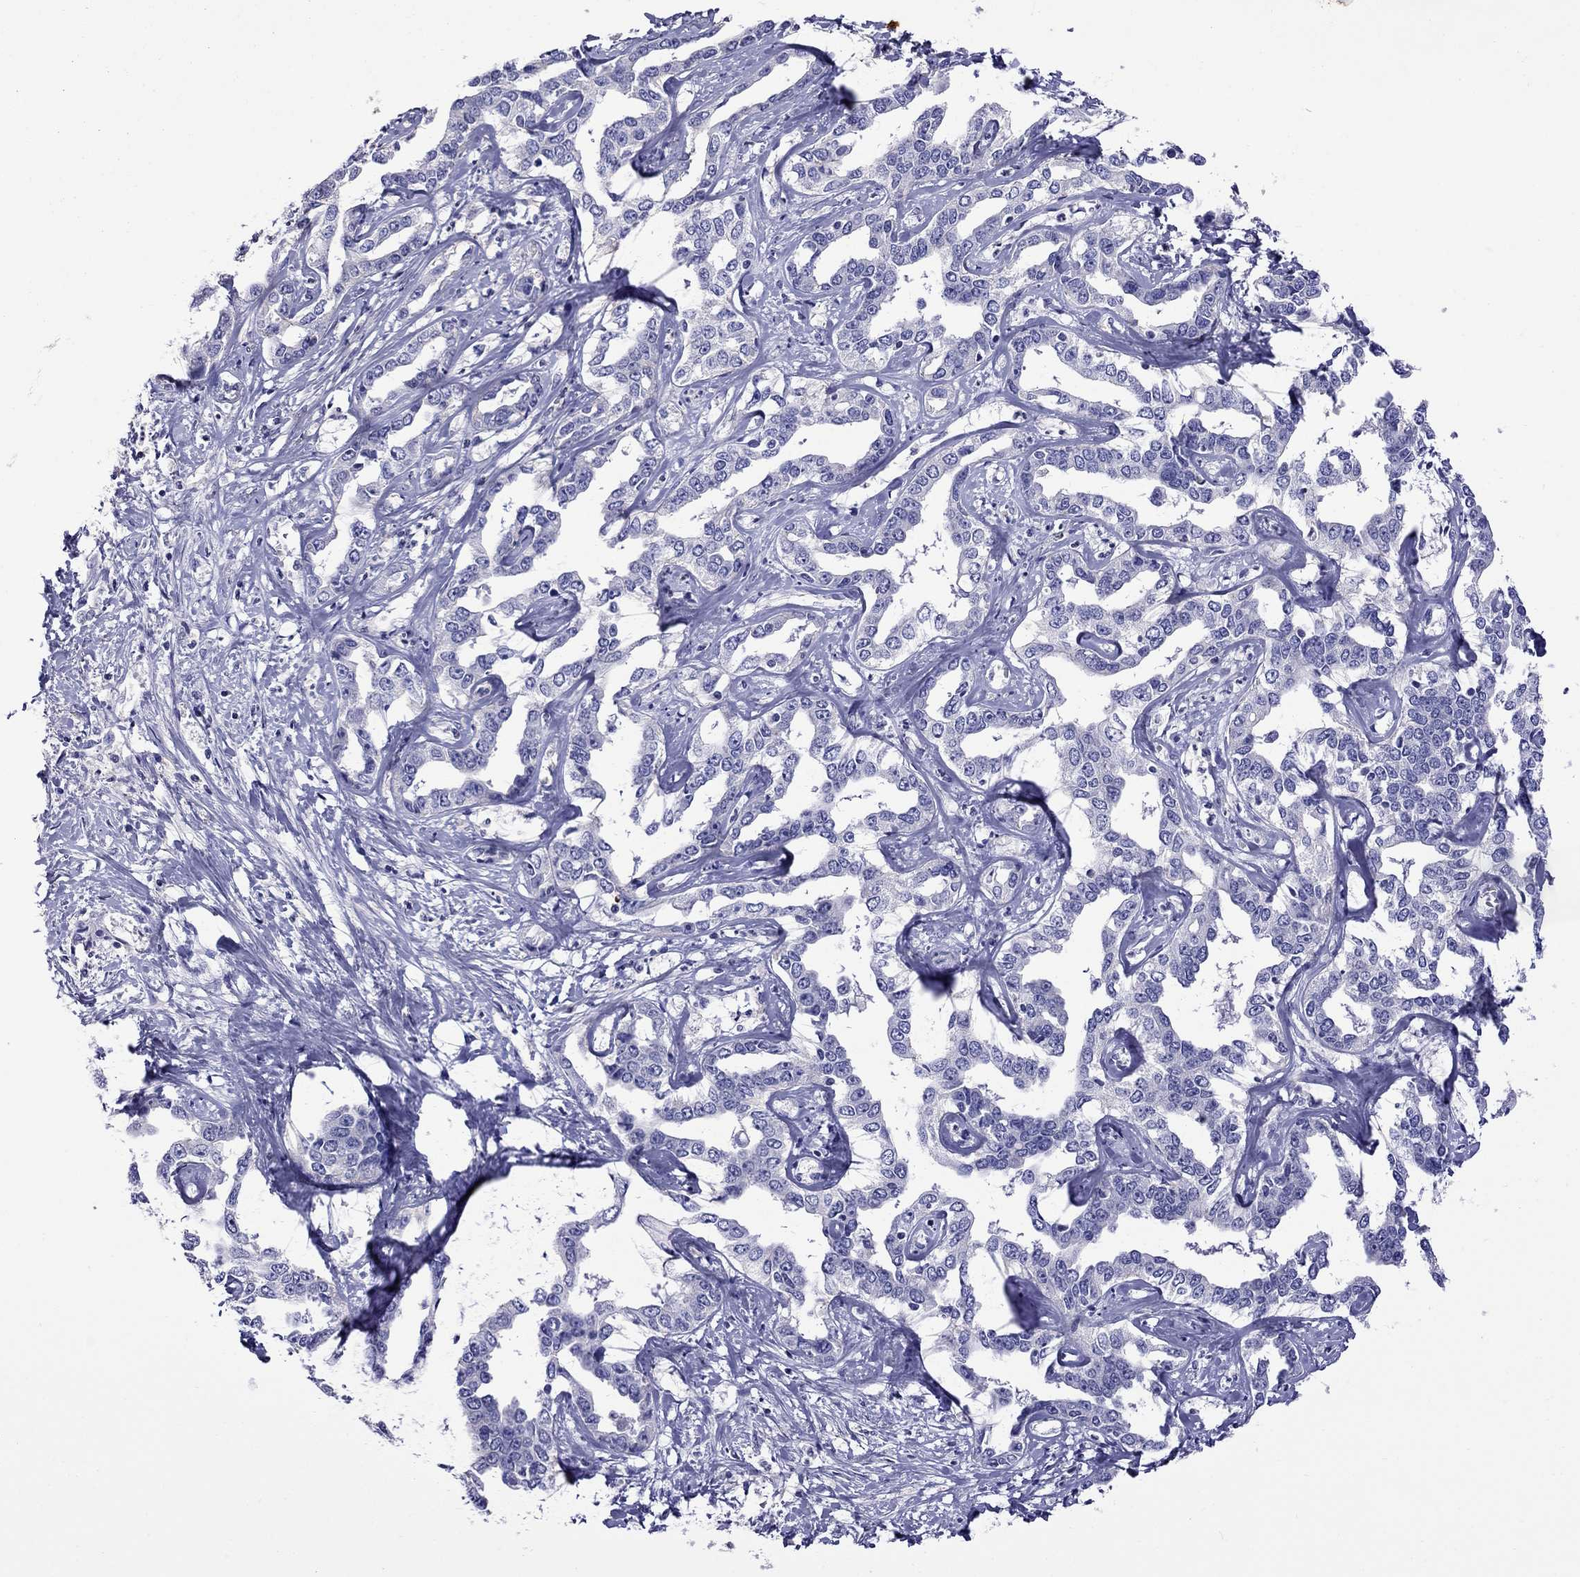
{"staining": {"intensity": "negative", "quantity": "none", "location": "none"}, "tissue": "liver cancer", "cell_type": "Tumor cells", "image_type": "cancer", "snomed": [{"axis": "morphology", "description": "Cholangiocarcinoma"}, {"axis": "topography", "description": "Liver"}], "caption": "Protein analysis of liver cholangiocarcinoma reveals no significant staining in tumor cells.", "gene": "STAR", "patient": {"sex": "male", "age": 59}}